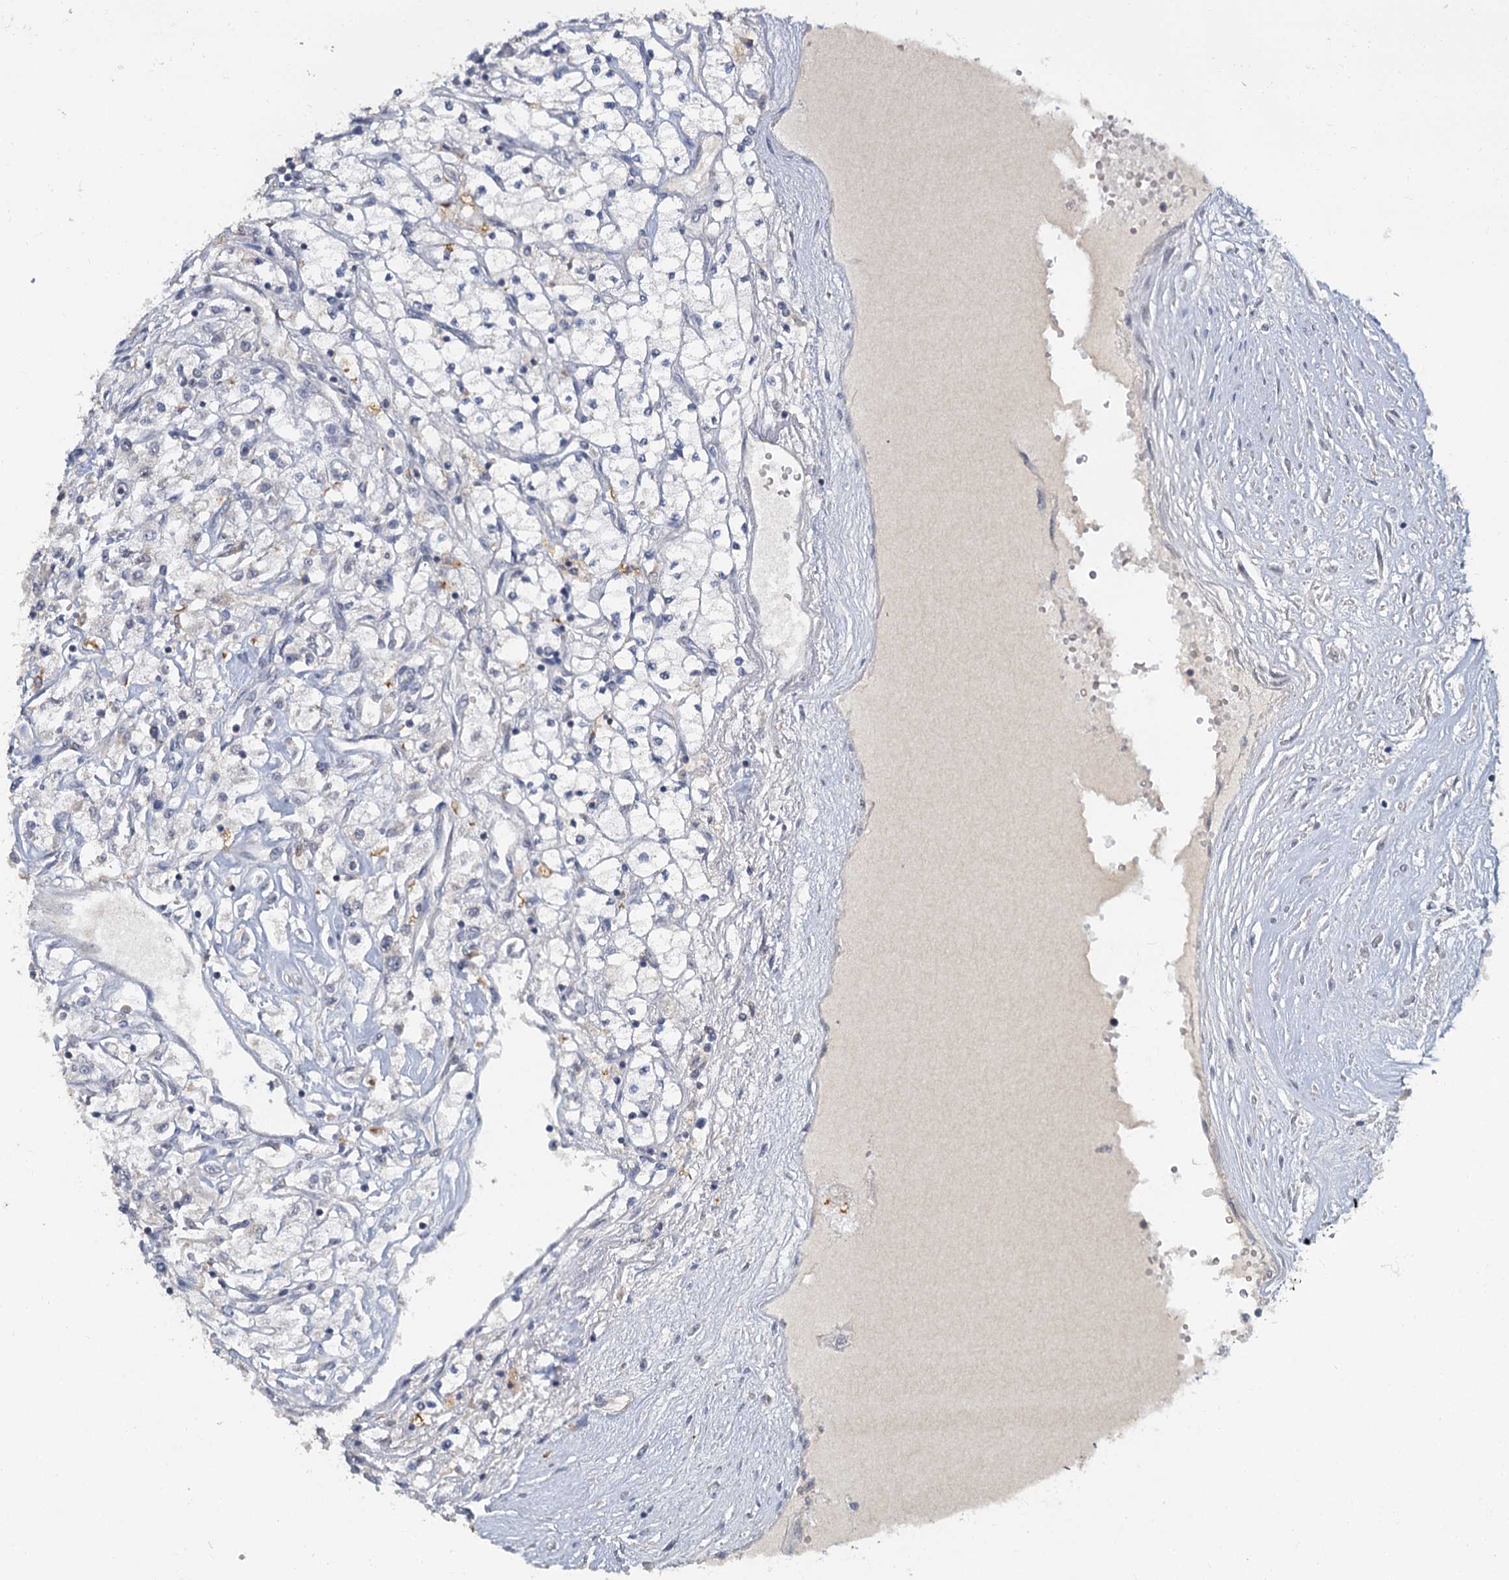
{"staining": {"intensity": "negative", "quantity": "none", "location": "none"}, "tissue": "renal cancer", "cell_type": "Tumor cells", "image_type": "cancer", "snomed": [{"axis": "morphology", "description": "Adenocarcinoma, NOS"}, {"axis": "topography", "description": "Kidney"}], "caption": "Immunohistochemistry (IHC) of renal cancer (adenocarcinoma) exhibits no staining in tumor cells.", "gene": "MUCL1", "patient": {"sex": "male", "age": 80}}